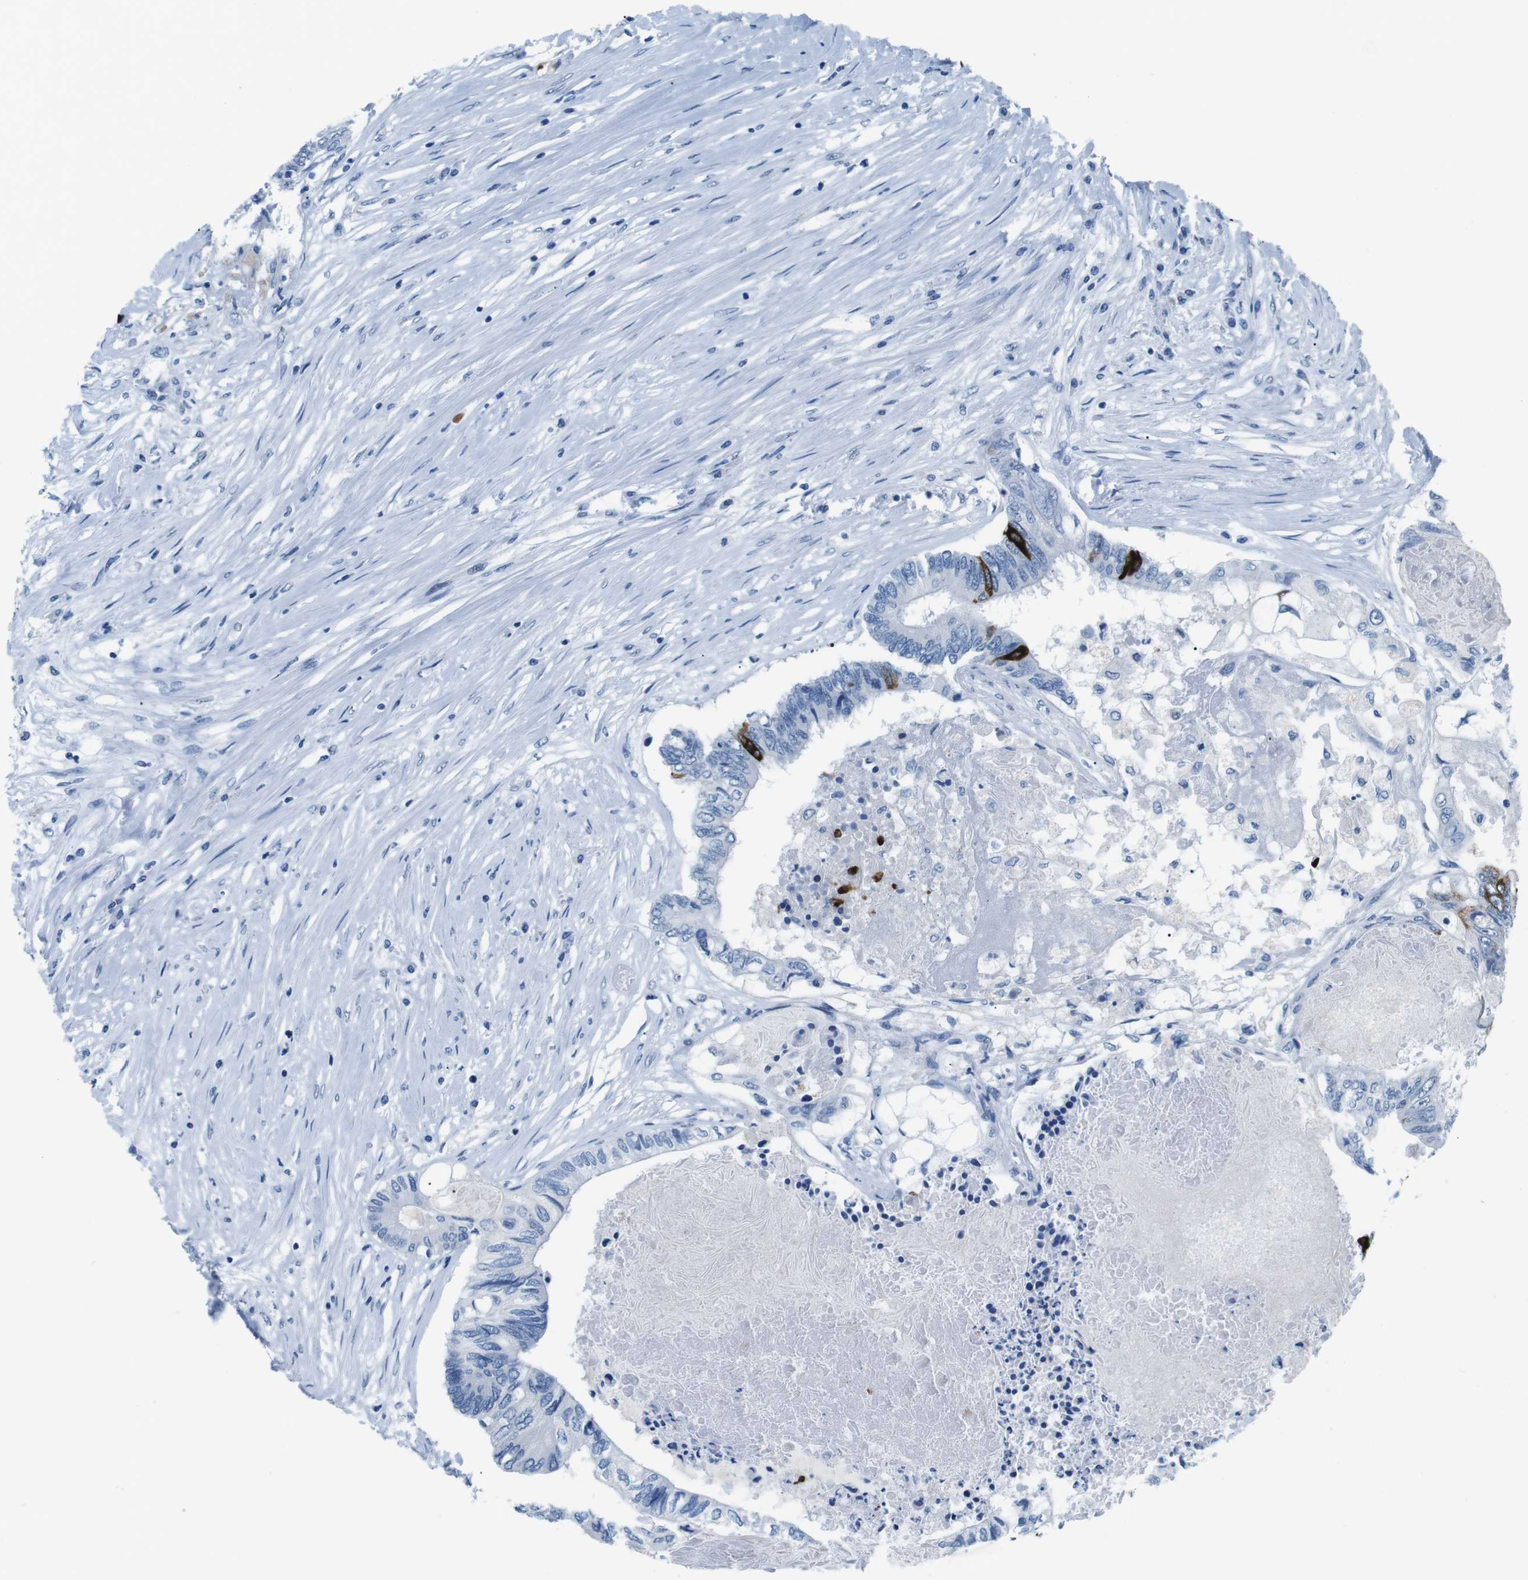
{"staining": {"intensity": "strong", "quantity": "<25%", "location": "cytoplasmic/membranous"}, "tissue": "colorectal cancer", "cell_type": "Tumor cells", "image_type": "cancer", "snomed": [{"axis": "morphology", "description": "Adenocarcinoma, NOS"}, {"axis": "topography", "description": "Rectum"}], "caption": "Immunohistochemistry (IHC) (DAB (3,3'-diaminobenzidine)) staining of human colorectal cancer shows strong cytoplasmic/membranous protein staining in approximately <25% of tumor cells.", "gene": "MUC2", "patient": {"sex": "male", "age": 63}}